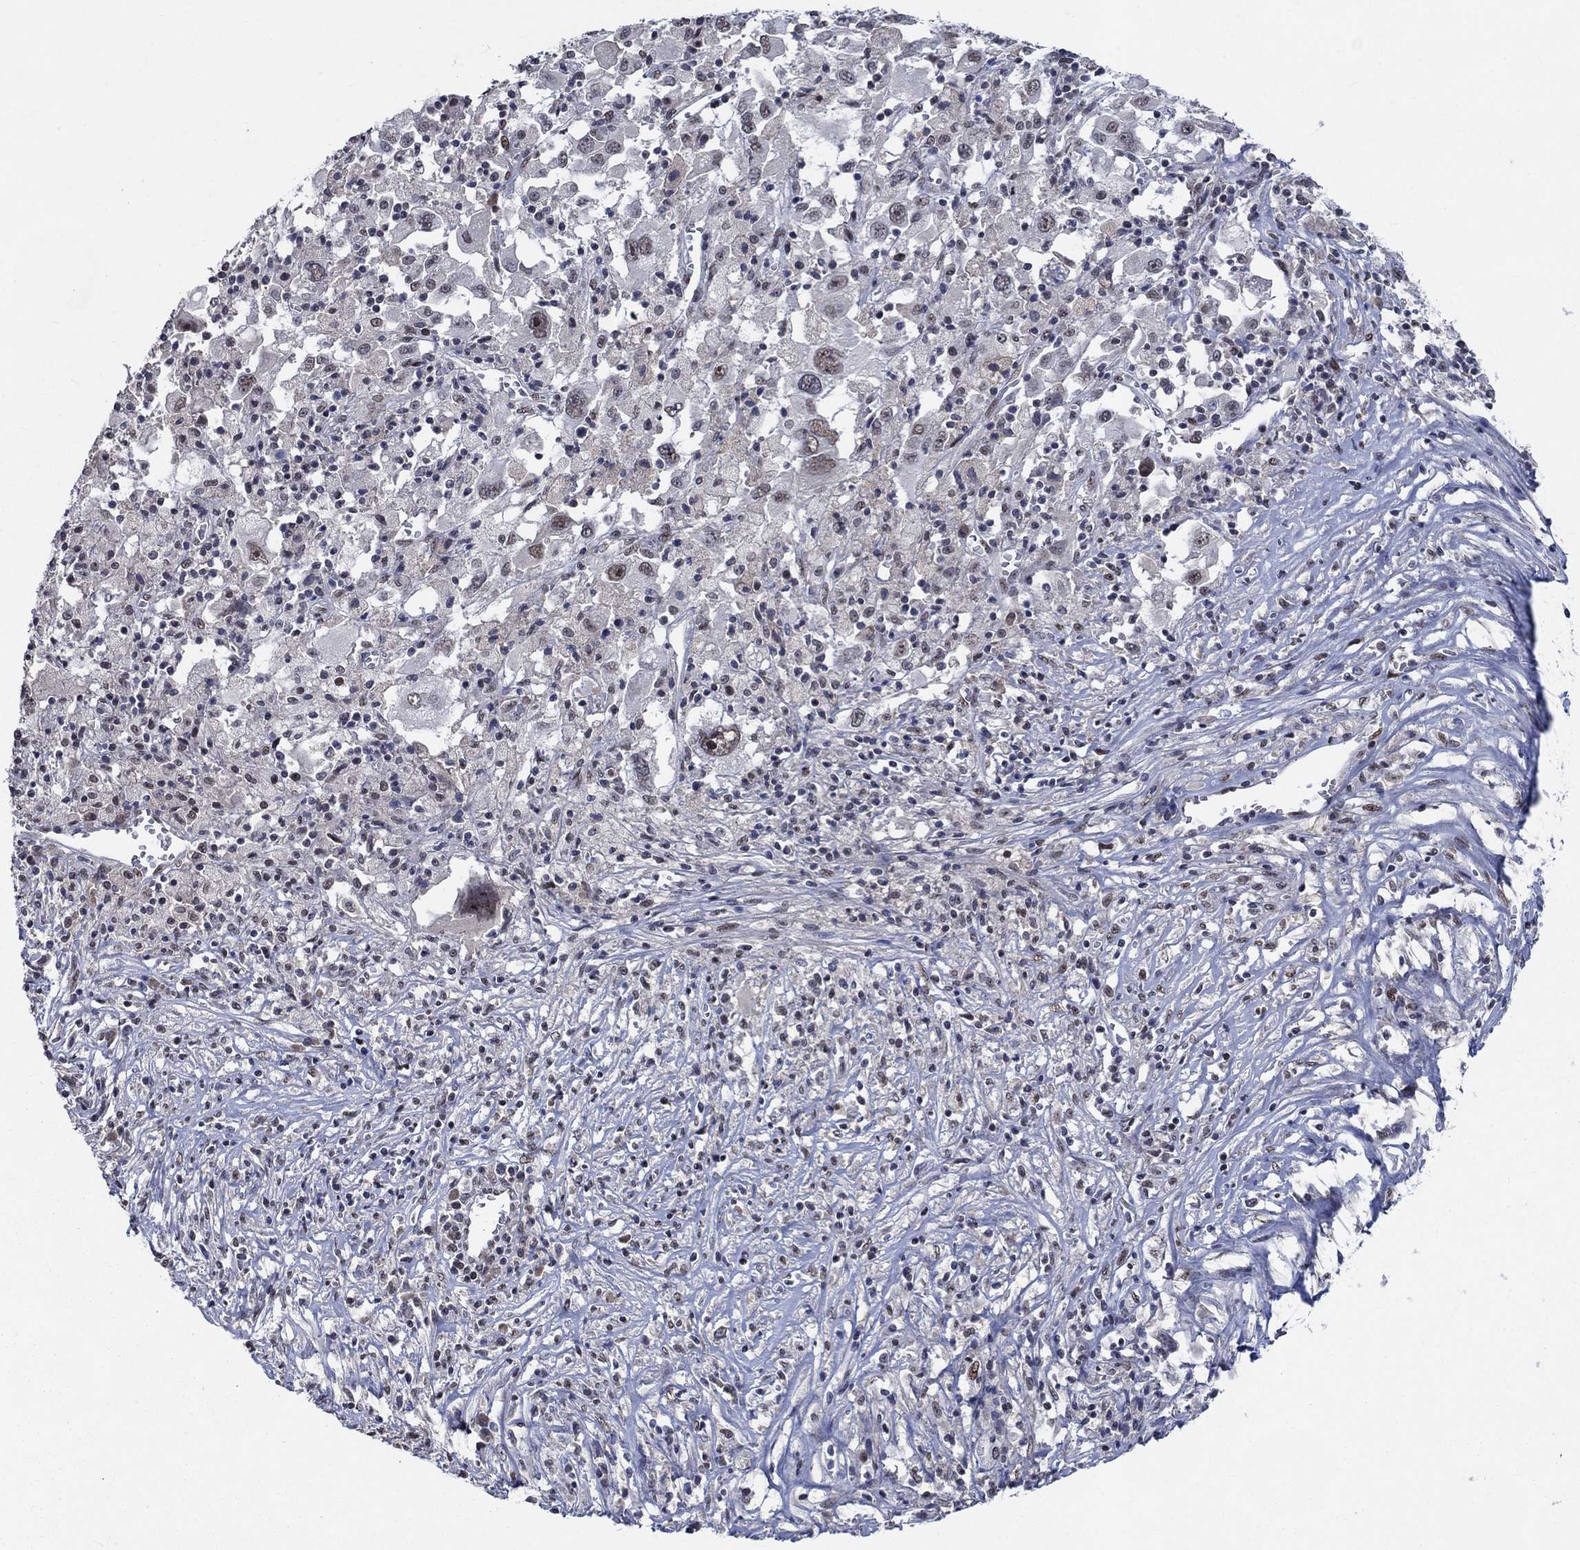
{"staining": {"intensity": "weak", "quantity": "<25%", "location": "nuclear"}, "tissue": "melanoma", "cell_type": "Tumor cells", "image_type": "cancer", "snomed": [{"axis": "morphology", "description": "Malignant melanoma, Metastatic site"}, {"axis": "topography", "description": "Soft tissue"}], "caption": "Immunohistochemistry micrograph of malignant melanoma (metastatic site) stained for a protein (brown), which displays no positivity in tumor cells.", "gene": "HTN1", "patient": {"sex": "male", "age": 50}}